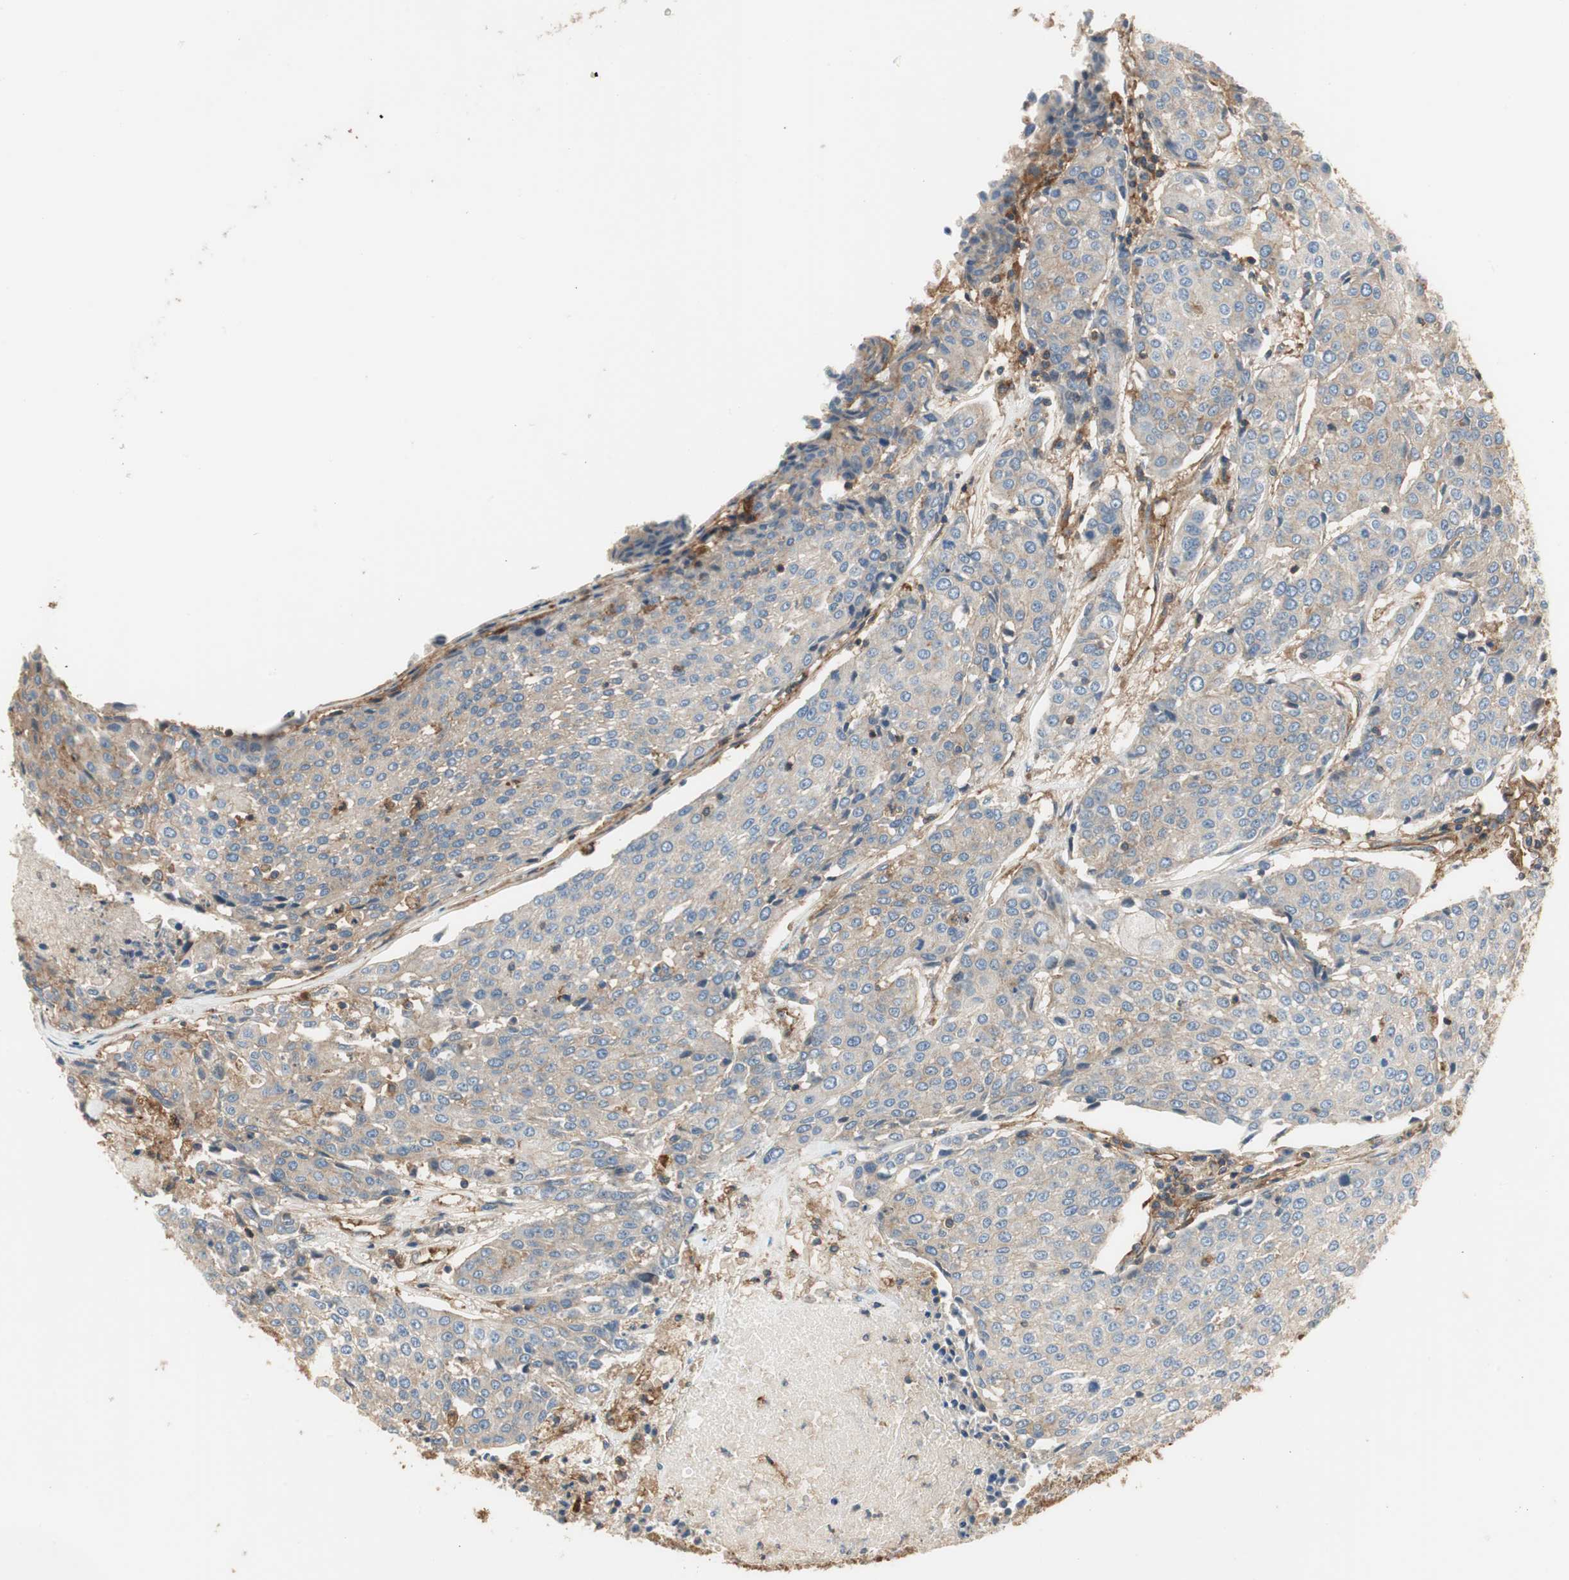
{"staining": {"intensity": "negative", "quantity": "none", "location": "none"}, "tissue": "urothelial cancer", "cell_type": "Tumor cells", "image_type": "cancer", "snomed": [{"axis": "morphology", "description": "Urothelial carcinoma, High grade"}, {"axis": "topography", "description": "Urinary bladder"}], "caption": "Immunohistochemistry (IHC) of high-grade urothelial carcinoma demonstrates no staining in tumor cells.", "gene": "IL1RL1", "patient": {"sex": "female", "age": 85}}